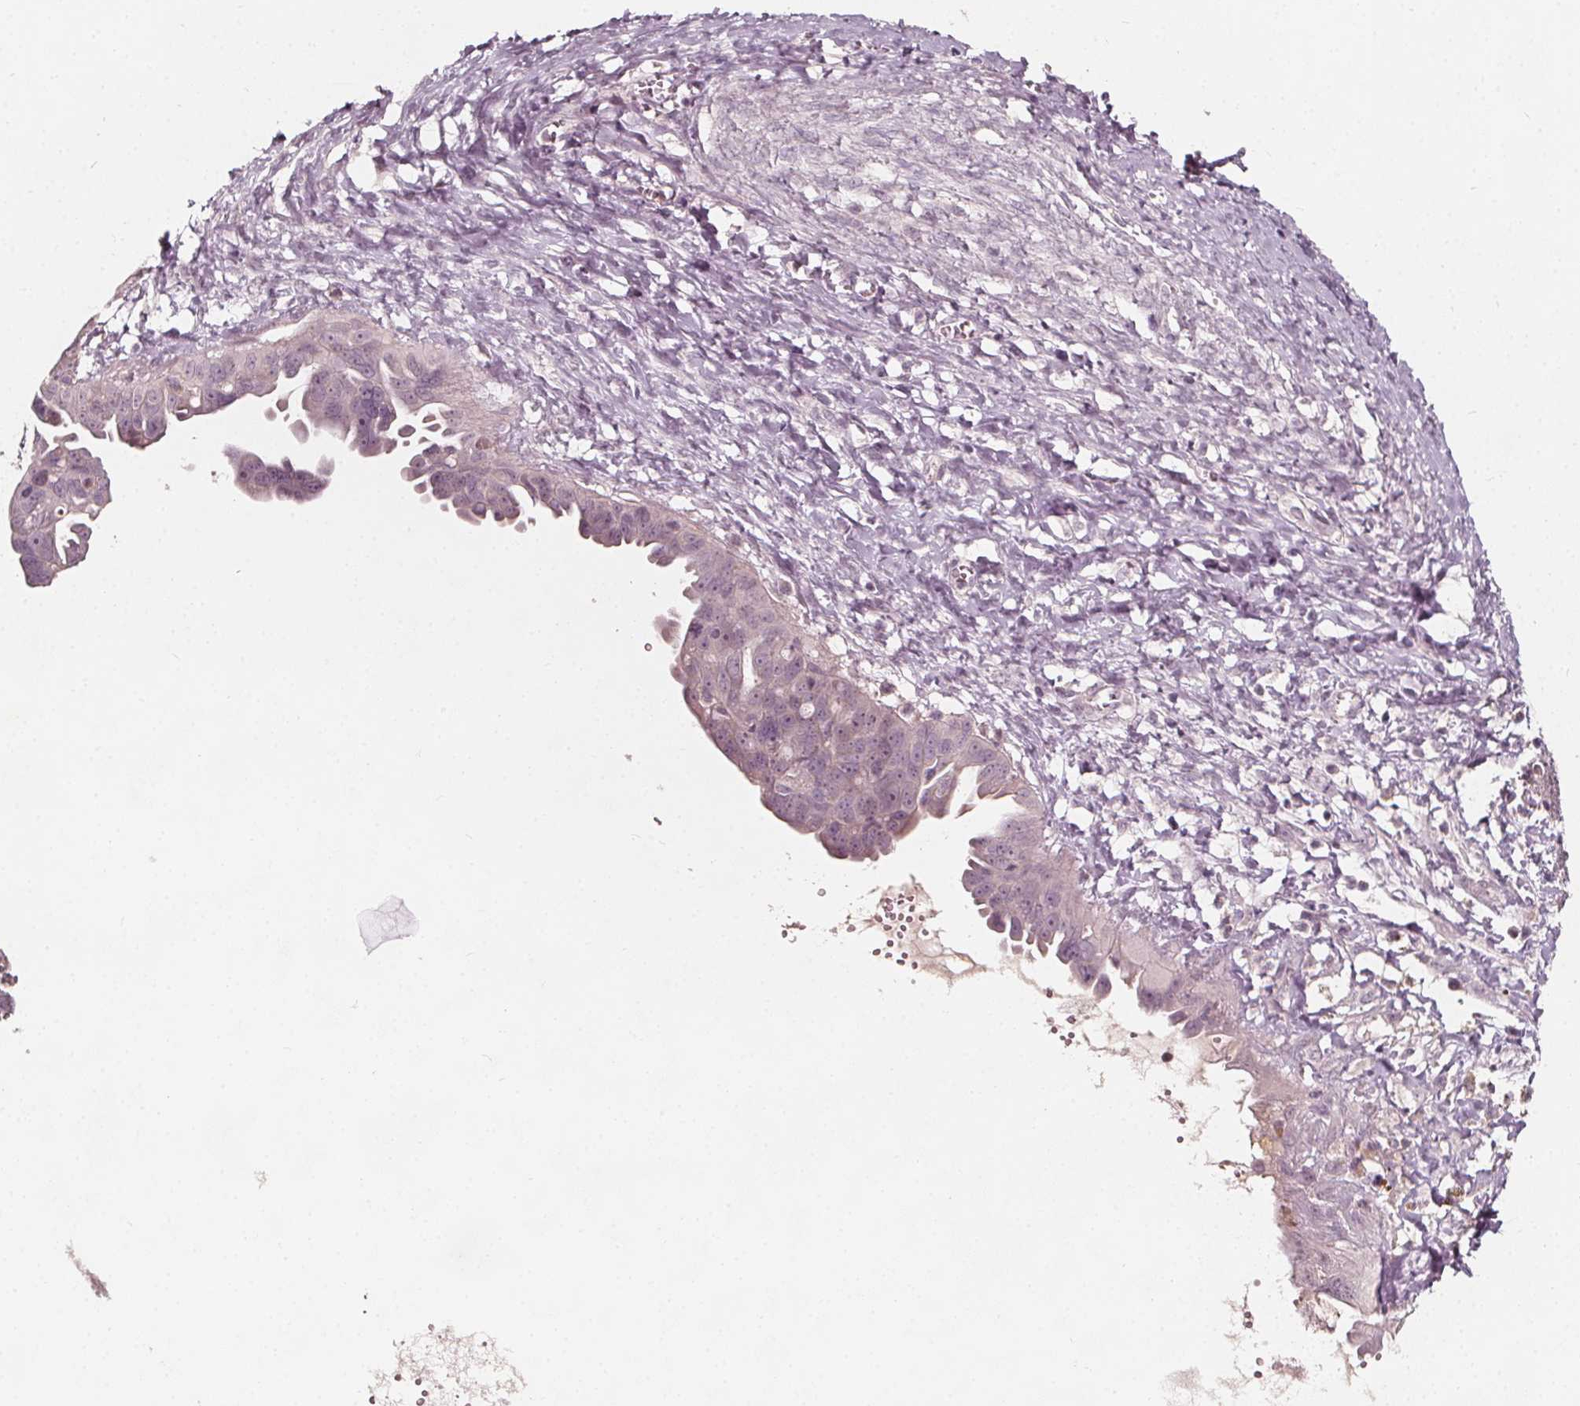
{"staining": {"intensity": "negative", "quantity": "none", "location": "none"}, "tissue": "ovarian cancer", "cell_type": "Tumor cells", "image_type": "cancer", "snomed": [{"axis": "morphology", "description": "Carcinoma, endometroid"}, {"axis": "topography", "description": "Ovary"}], "caption": "Ovarian endometroid carcinoma was stained to show a protein in brown. There is no significant positivity in tumor cells. (Immunohistochemistry, brightfield microscopy, high magnification).", "gene": "NPC1L1", "patient": {"sex": "female", "age": 70}}